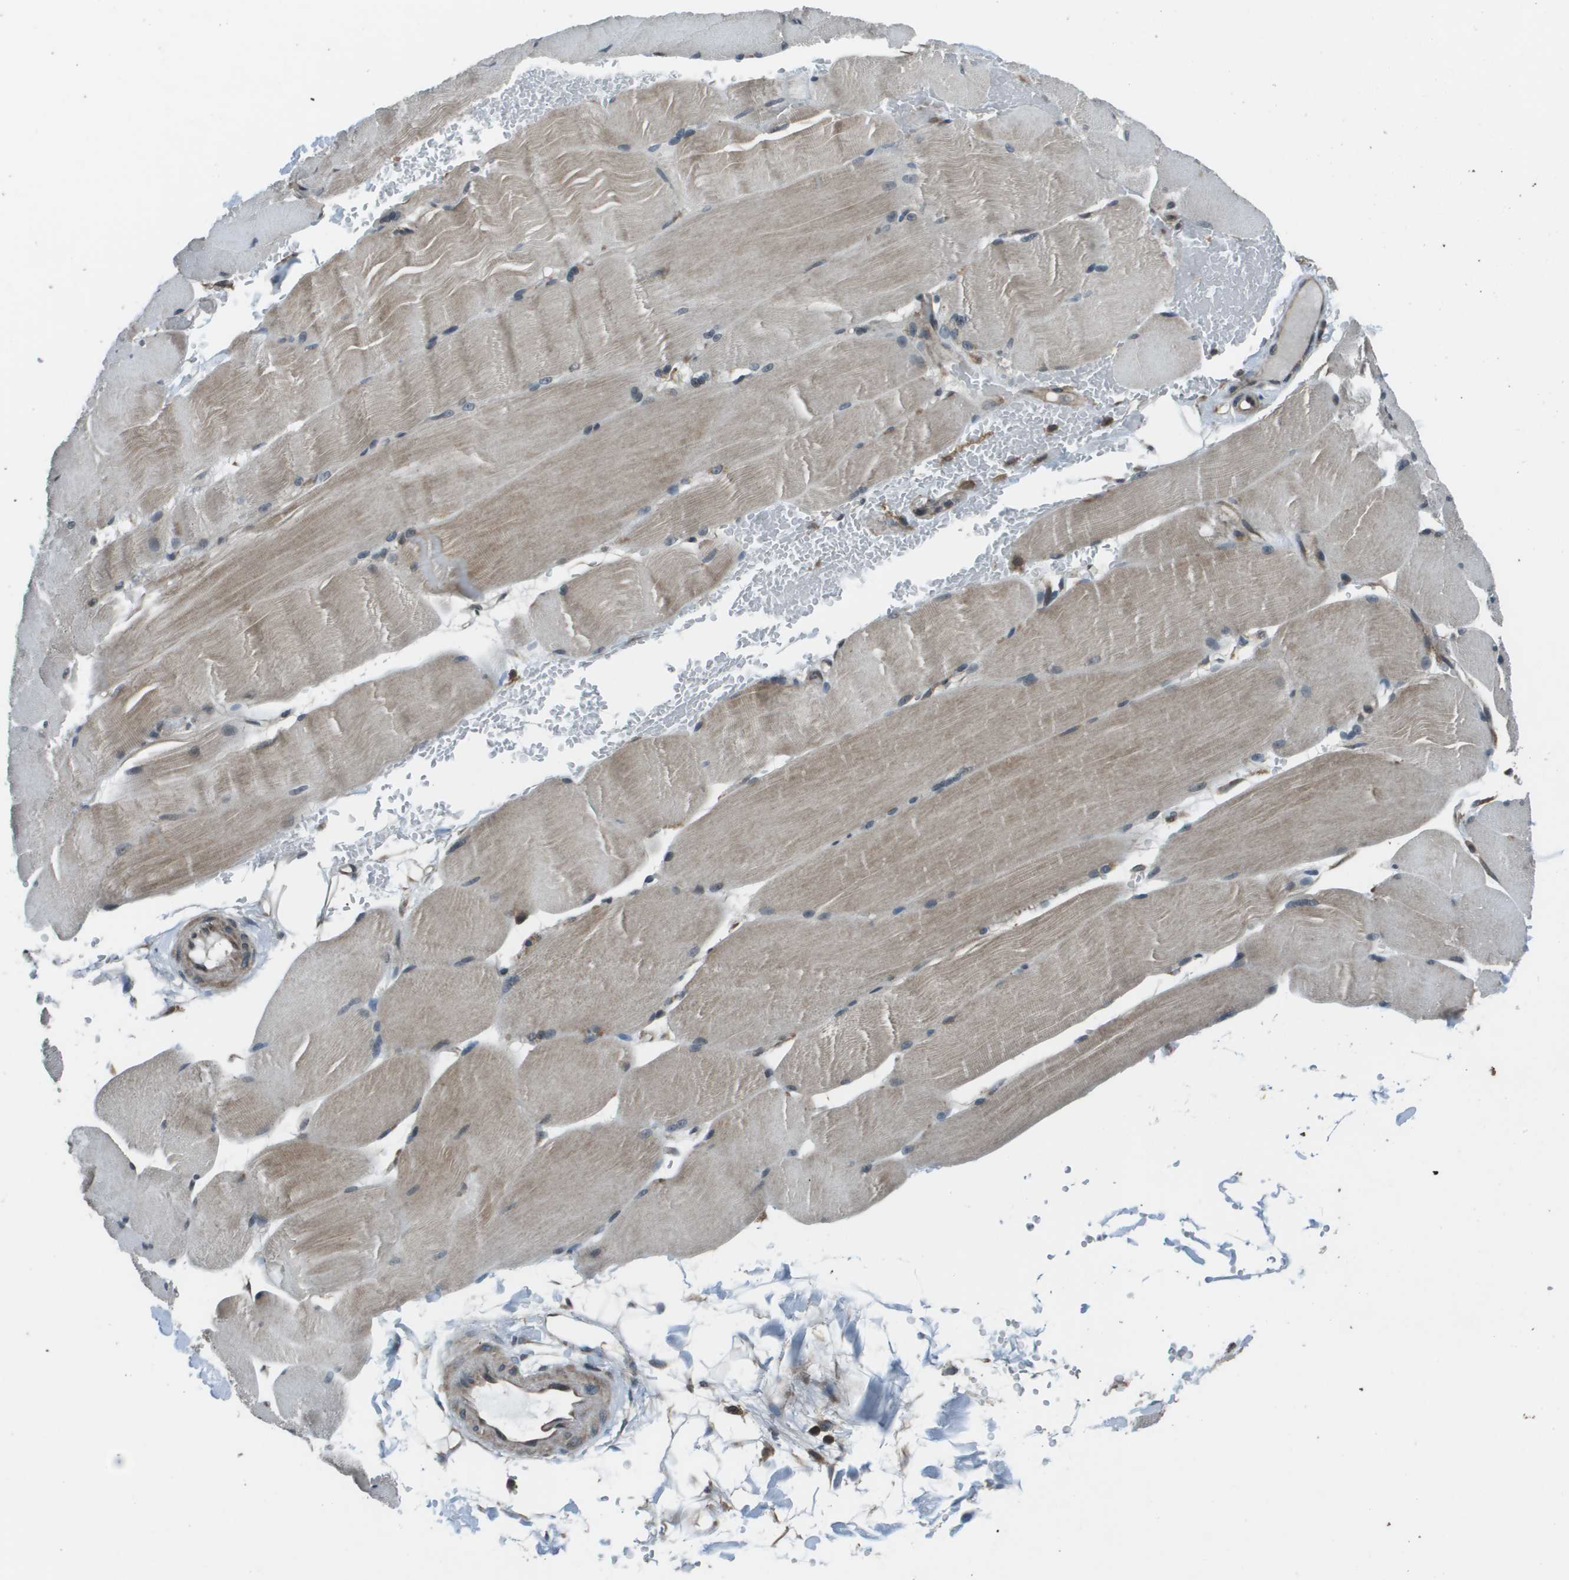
{"staining": {"intensity": "weak", "quantity": ">75%", "location": "cytoplasmic/membranous"}, "tissue": "skeletal muscle", "cell_type": "Myocytes", "image_type": "normal", "snomed": [{"axis": "morphology", "description": "Normal tissue, NOS"}, {"axis": "topography", "description": "Skin"}, {"axis": "topography", "description": "Skeletal muscle"}], "caption": "Immunohistochemical staining of normal skeletal muscle reveals low levels of weak cytoplasmic/membranous positivity in approximately >75% of myocytes.", "gene": "PPFIA1", "patient": {"sex": "male", "age": 83}}